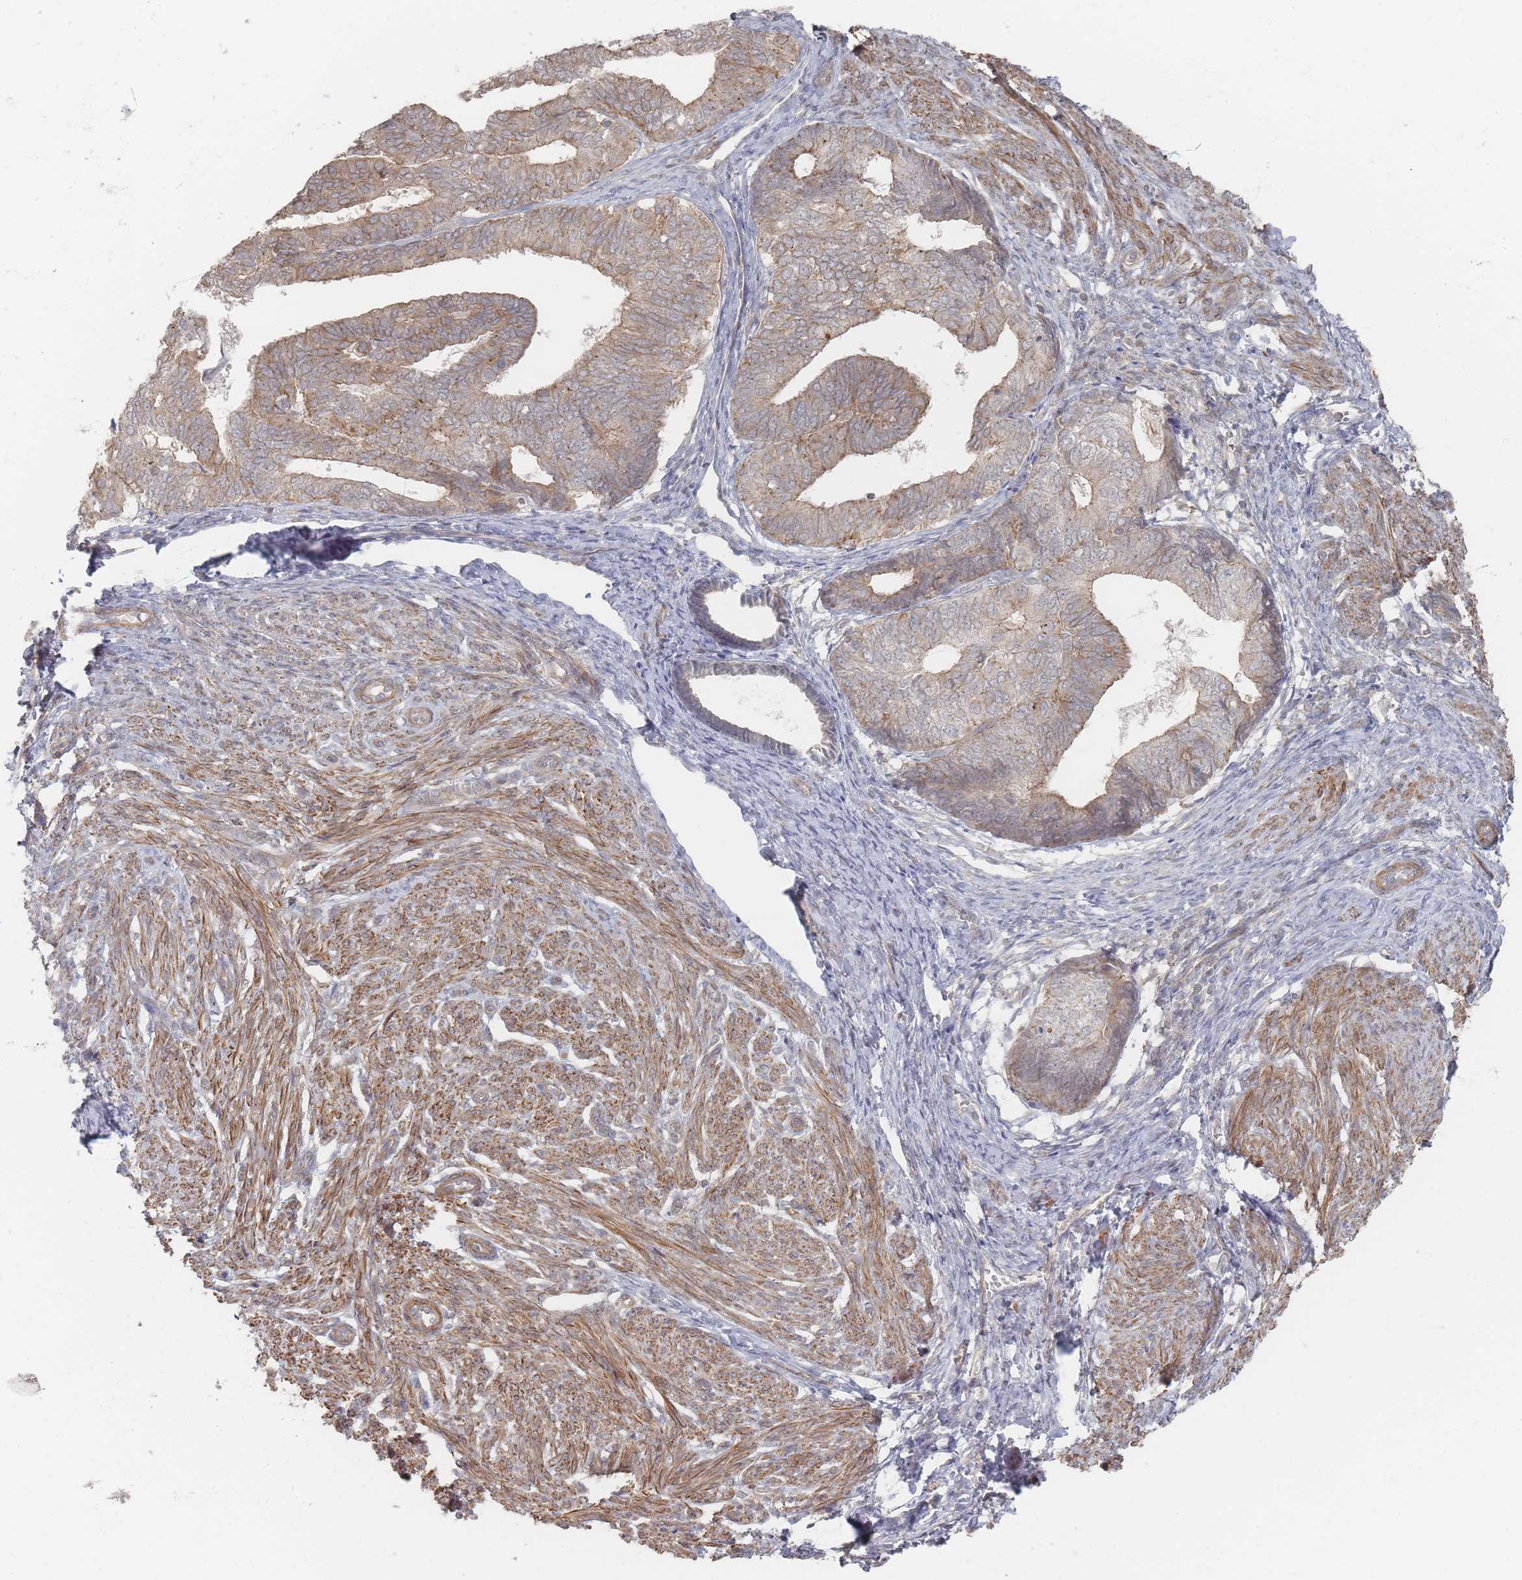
{"staining": {"intensity": "moderate", "quantity": "25%-75%", "location": "cytoplasmic/membranous"}, "tissue": "endometrial cancer", "cell_type": "Tumor cells", "image_type": "cancer", "snomed": [{"axis": "morphology", "description": "Adenocarcinoma, NOS"}, {"axis": "topography", "description": "Endometrium"}], "caption": "Endometrial adenocarcinoma tissue reveals moderate cytoplasmic/membranous staining in about 25%-75% of tumor cells, visualized by immunohistochemistry. (Brightfield microscopy of DAB IHC at high magnification).", "gene": "GLE1", "patient": {"sex": "female", "age": 87}}